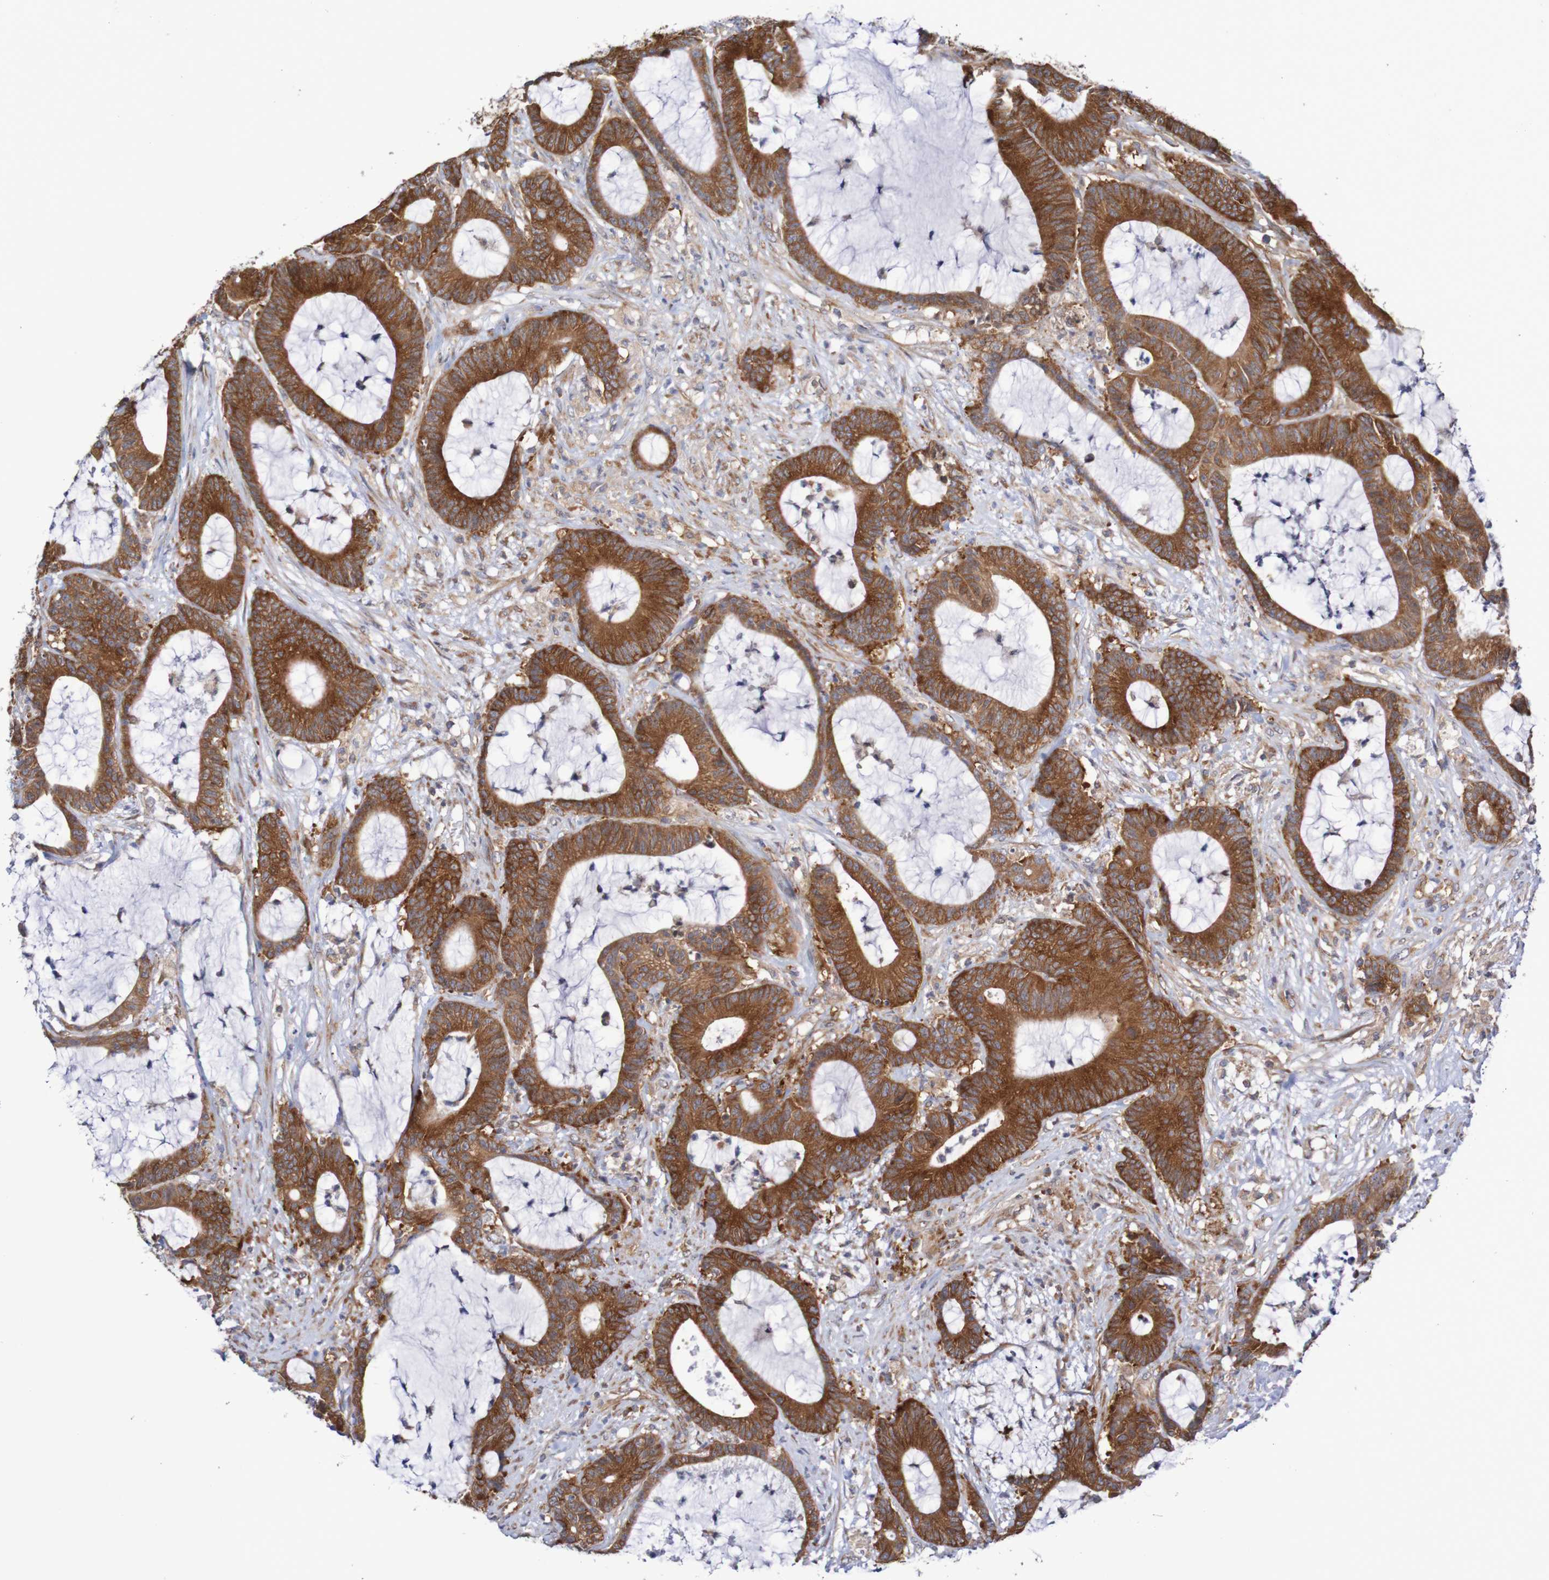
{"staining": {"intensity": "strong", "quantity": ">75%", "location": "cytoplasmic/membranous"}, "tissue": "colorectal cancer", "cell_type": "Tumor cells", "image_type": "cancer", "snomed": [{"axis": "morphology", "description": "Adenocarcinoma, NOS"}, {"axis": "topography", "description": "Colon"}], "caption": "This is an image of IHC staining of colorectal cancer (adenocarcinoma), which shows strong positivity in the cytoplasmic/membranous of tumor cells.", "gene": "LRRC47", "patient": {"sex": "female", "age": 84}}